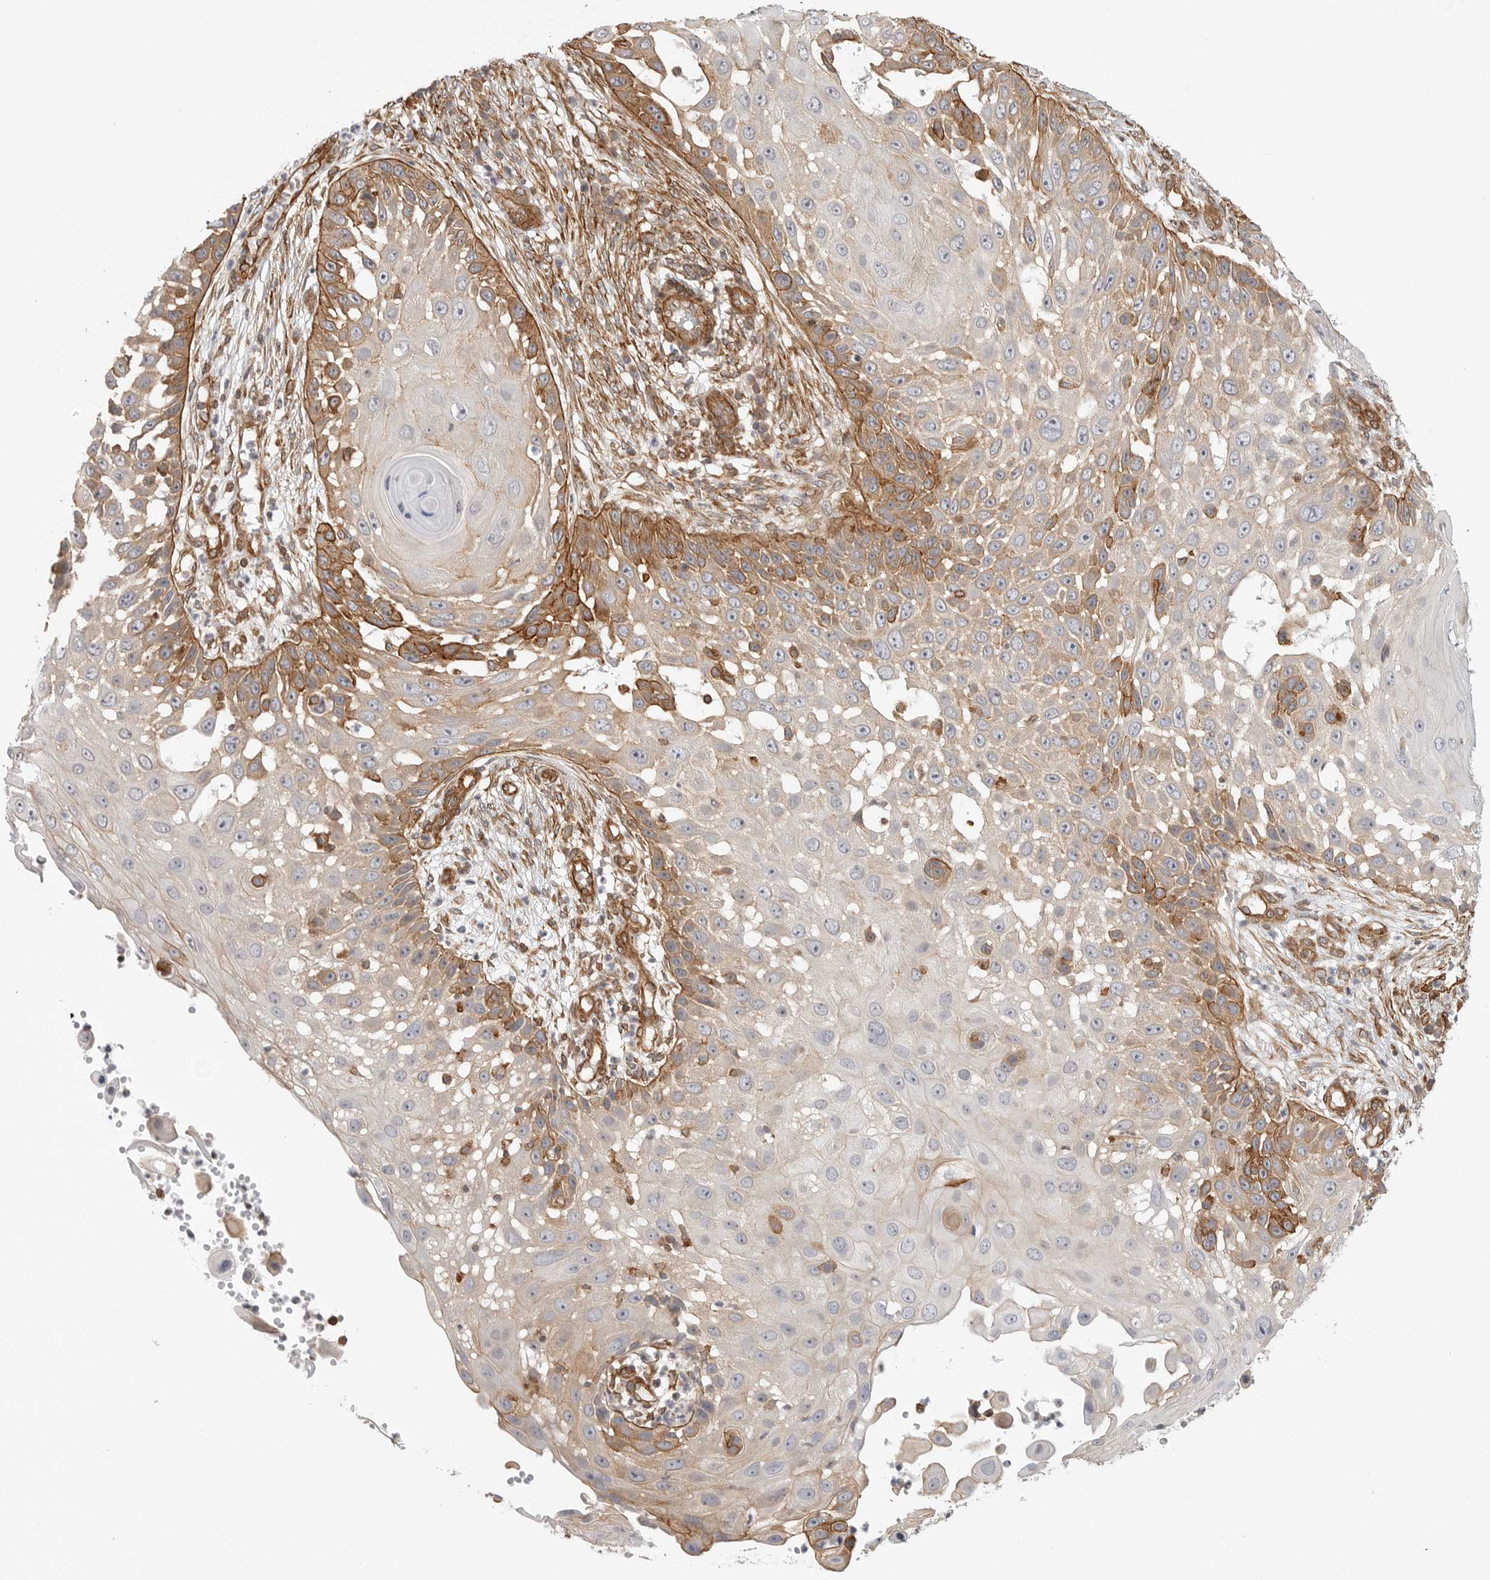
{"staining": {"intensity": "moderate", "quantity": "25%-75%", "location": "cytoplasmic/membranous"}, "tissue": "skin cancer", "cell_type": "Tumor cells", "image_type": "cancer", "snomed": [{"axis": "morphology", "description": "Squamous cell carcinoma, NOS"}, {"axis": "topography", "description": "Skin"}], "caption": "Immunohistochemical staining of skin cancer shows medium levels of moderate cytoplasmic/membranous expression in about 25%-75% of tumor cells. (Stains: DAB in brown, nuclei in blue, Microscopy: brightfield microscopy at high magnification).", "gene": "ATOH7", "patient": {"sex": "female", "age": 44}}